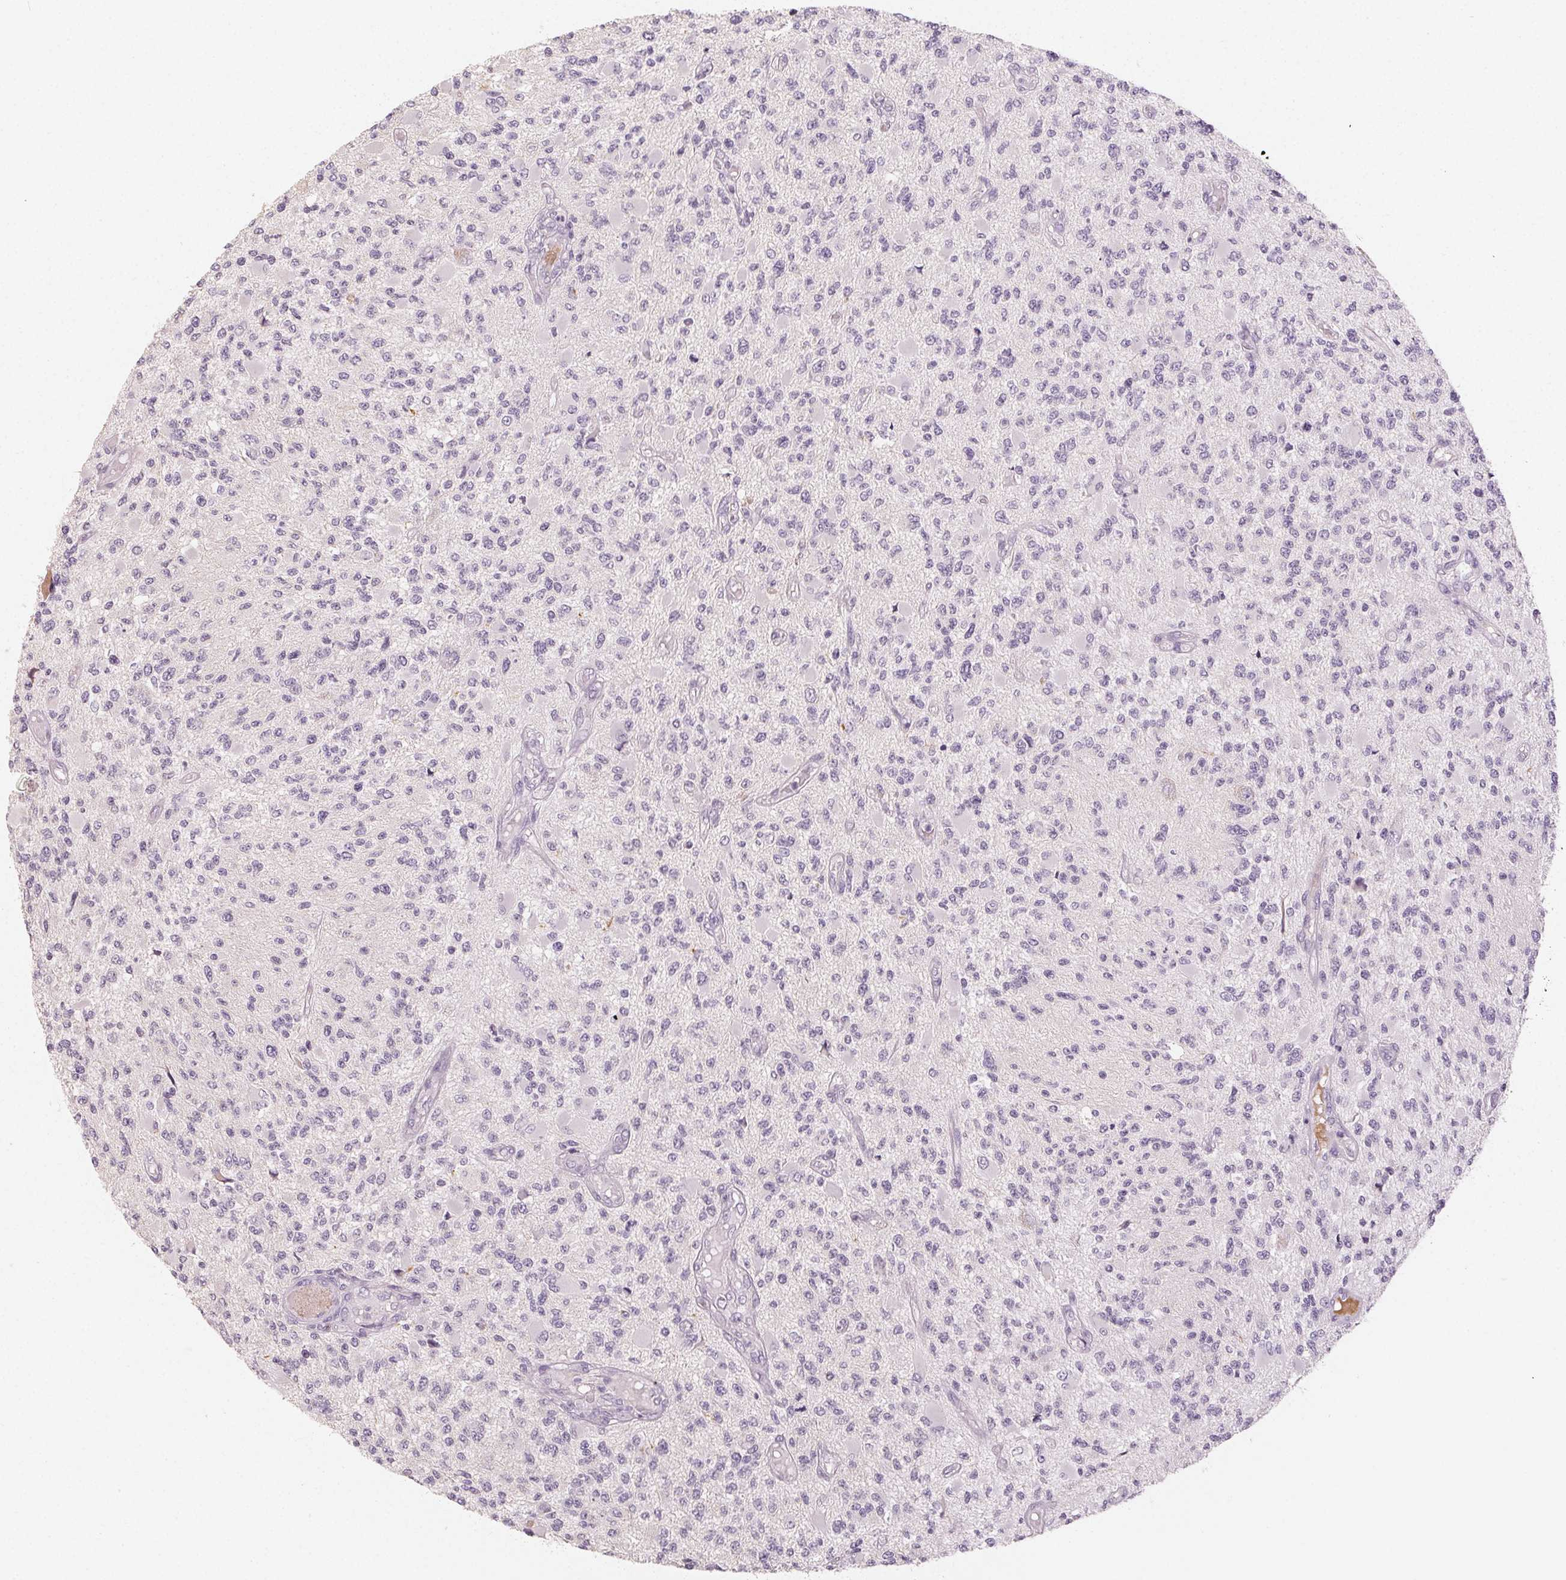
{"staining": {"intensity": "negative", "quantity": "none", "location": "none"}, "tissue": "glioma", "cell_type": "Tumor cells", "image_type": "cancer", "snomed": [{"axis": "morphology", "description": "Glioma, malignant, High grade"}, {"axis": "topography", "description": "Brain"}], "caption": "Tumor cells show no significant protein staining in glioma. (Stains: DAB immunohistochemistry with hematoxylin counter stain, Microscopy: brightfield microscopy at high magnification).", "gene": "LVRN", "patient": {"sex": "female", "age": 63}}